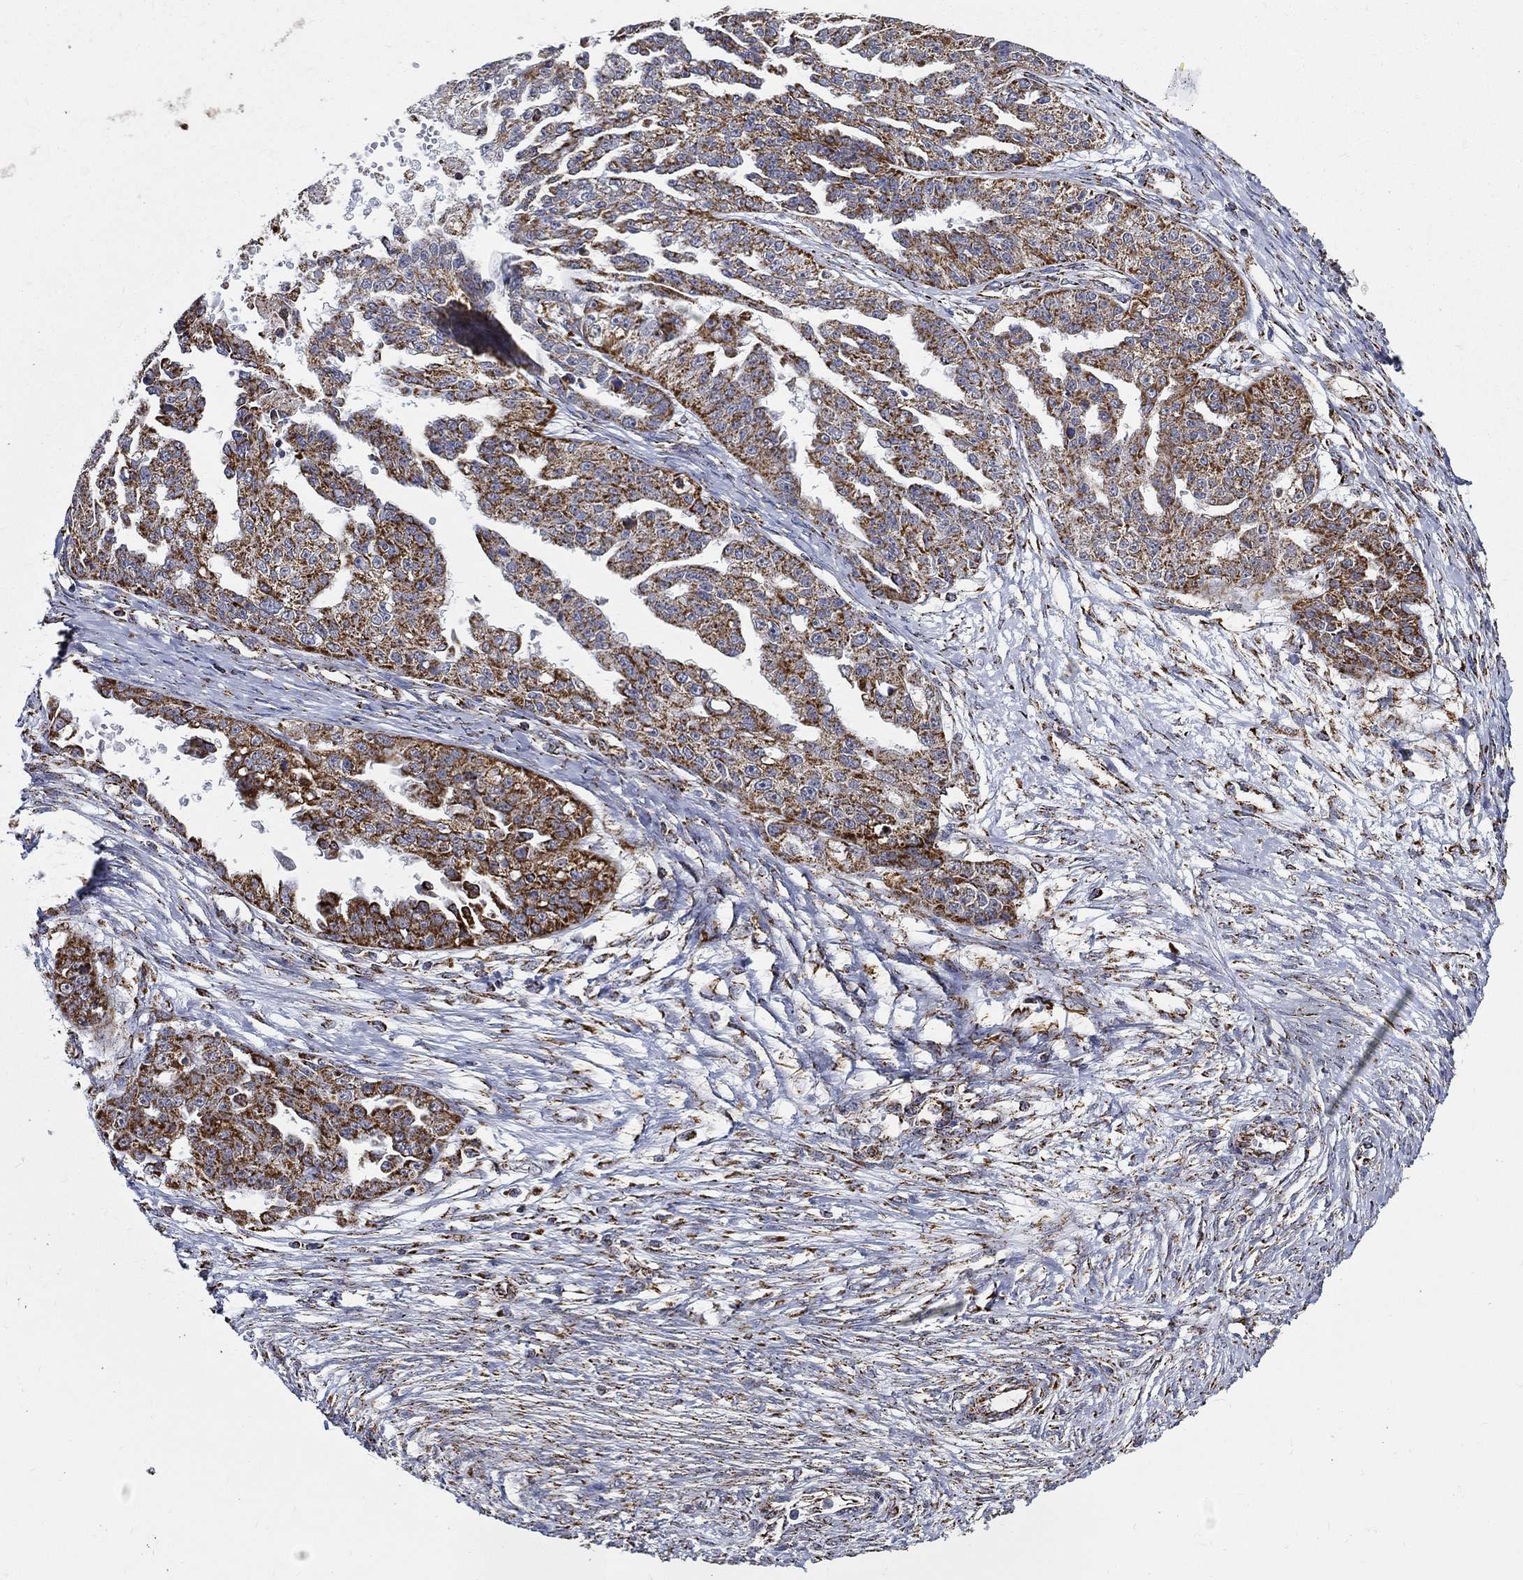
{"staining": {"intensity": "moderate", "quantity": ">75%", "location": "cytoplasmic/membranous"}, "tissue": "ovarian cancer", "cell_type": "Tumor cells", "image_type": "cancer", "snomed": [{"axis": "morphology", "description": "Cystadenocarcinoma, serous, NOS"}, {"axis": "topography", "description": "Ovary"}], "caption": "Protein staining of ovarian serous cystadenocarcinoma tissue demonstrates moderate cytoplasmic/membranous positivity in approximately >75% of tumor cells. Nuclei are stained in blue.", "gene": "NDUFAB1", "patient": {"sex": "female", "age": 58}}